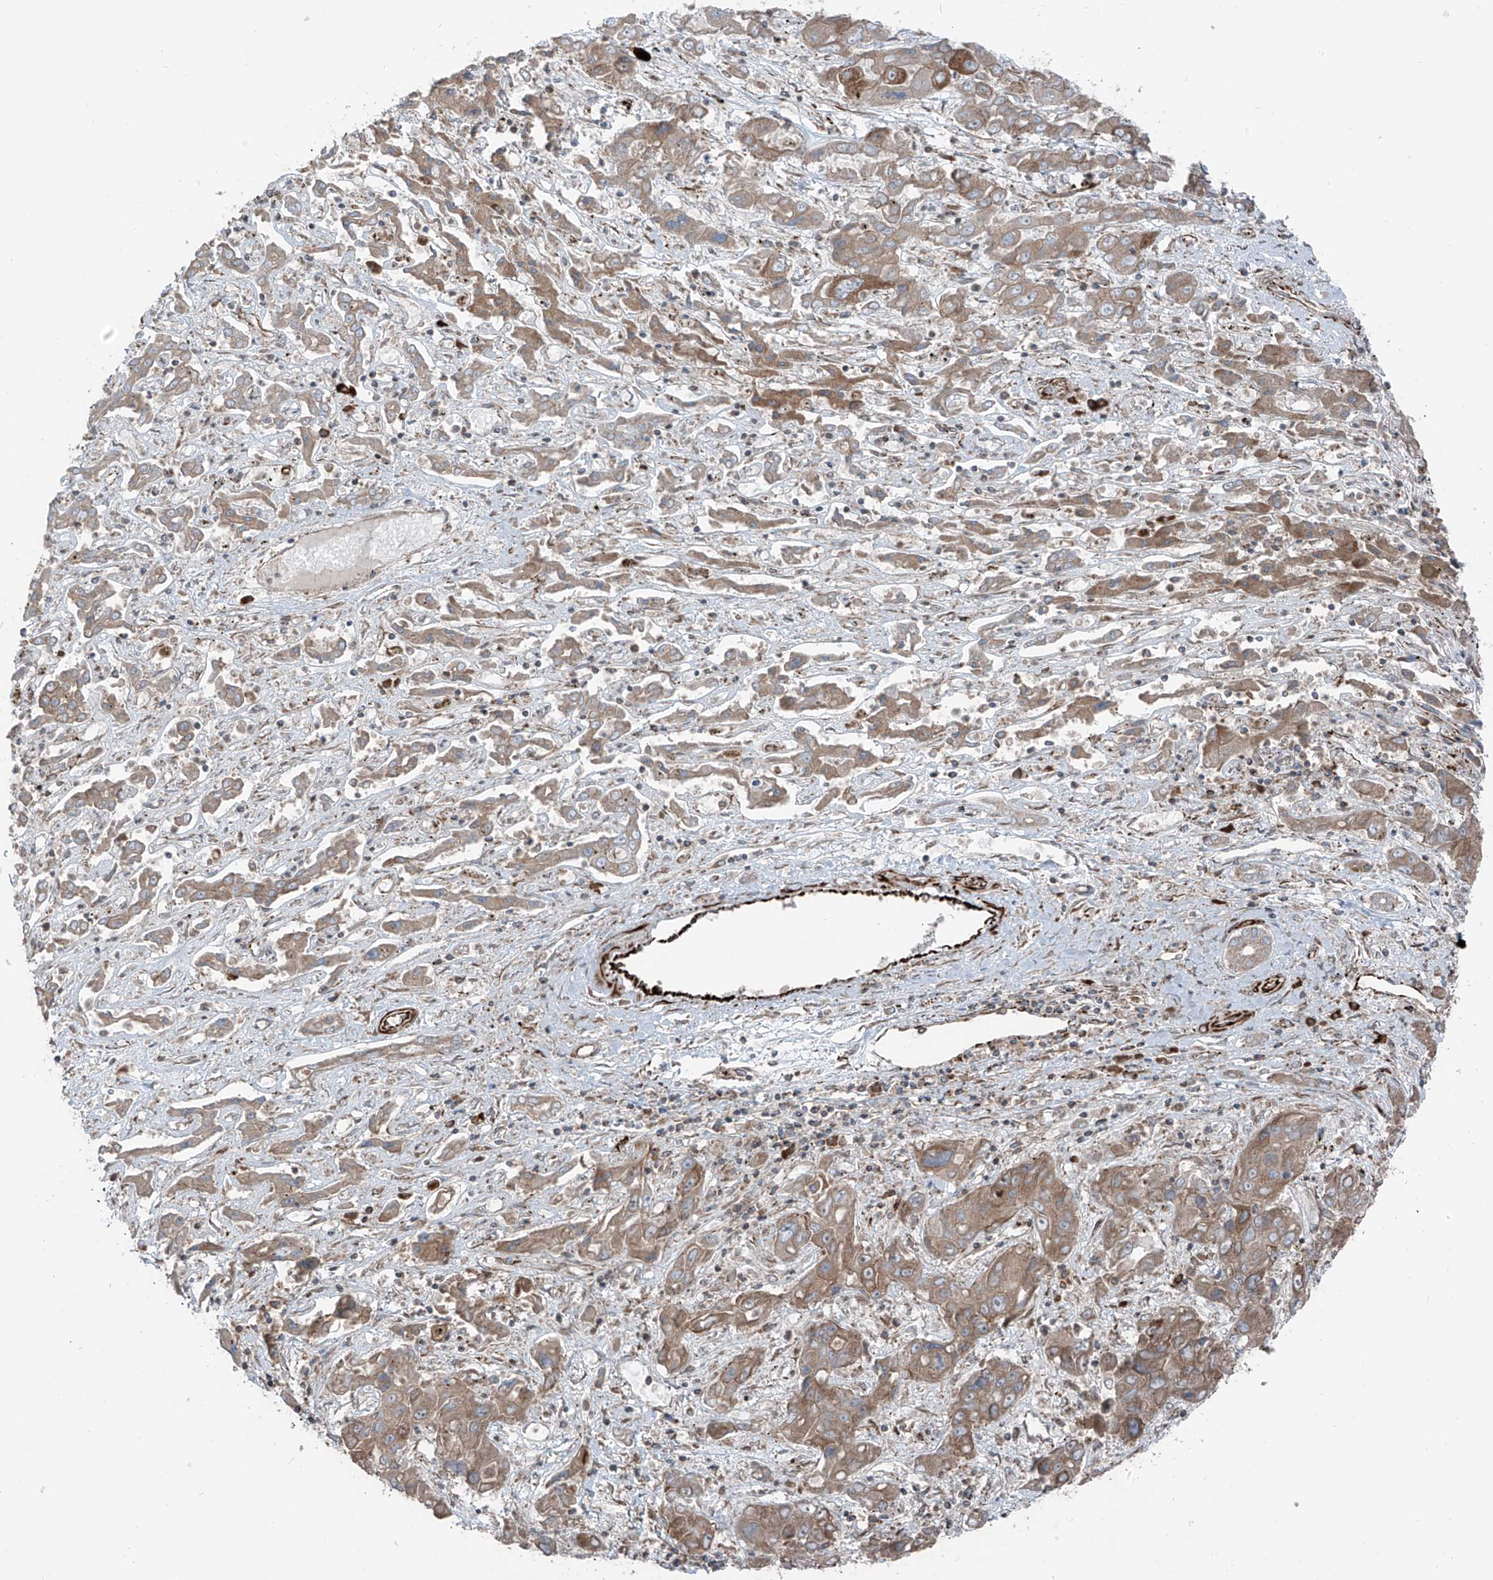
{"staining": {"intensity": "moderate", "quantity": ">75%", "location": "cytoplasmic/membranous"}, "tissue": "liver cancer", "cell_type": "Tumor cells", "image_type": "cancer", "snomed": [{"axis": "morphology", "description": "Cholangiocarcinoma"}, {"axis": "topography", "description": "Liver"}], "caption": "Immunohistochemistry (IHC) (DAB (3,3'-diaminobenzidine)) staining of liver cancer (cholangiocarcinoma) demonstrates moderate cytoplasmic/membranous protein expression in about >75% of tumor cells. Using DAB (brown) and hematoxylin (blue) stains, captured at high magnification using brightfield microscopy.", "gene": "ERLEC1", "patient": {"sex": "male", "age": 67}}